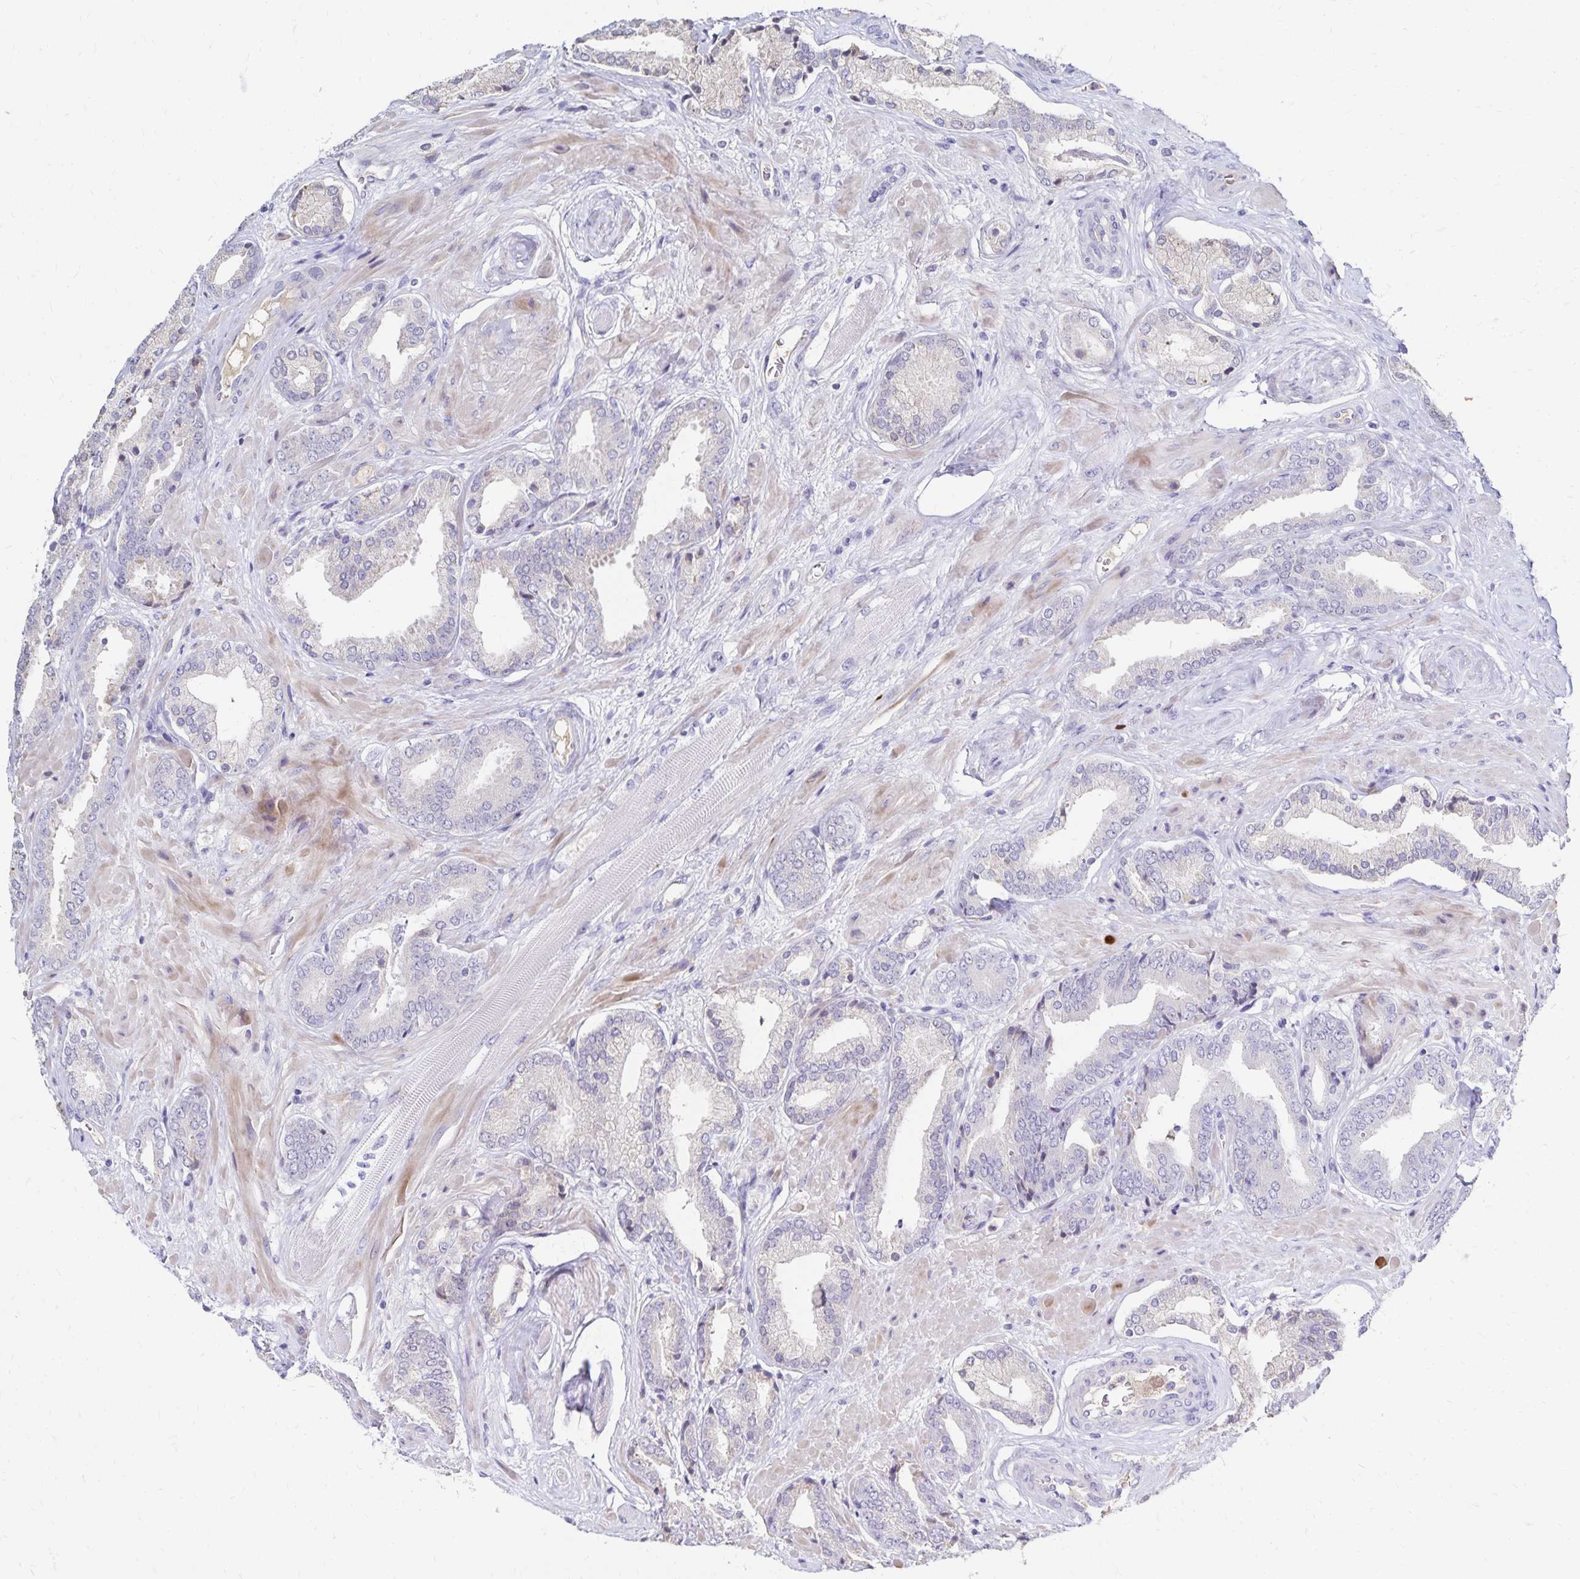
{"staining": {"intensity": "negative", "quantity": "none", "location": "none"}, "tissue": "prostate cancer", "cell_type": "Tumor cells", "image_type": "cancer", "snomed": [{"axis": "morphology", "description": "Adenocarcinoma, High grade"}, {"axis": "topography", "description": "Prostate"}], "caption": "An immunohistochemistry (IHC) histopathology image of prostate cancer is shown. There is no staining in tumor cells of prostate cancer.", "gene": "PAX5", "patient": {"sex": "male", "age": 56}}